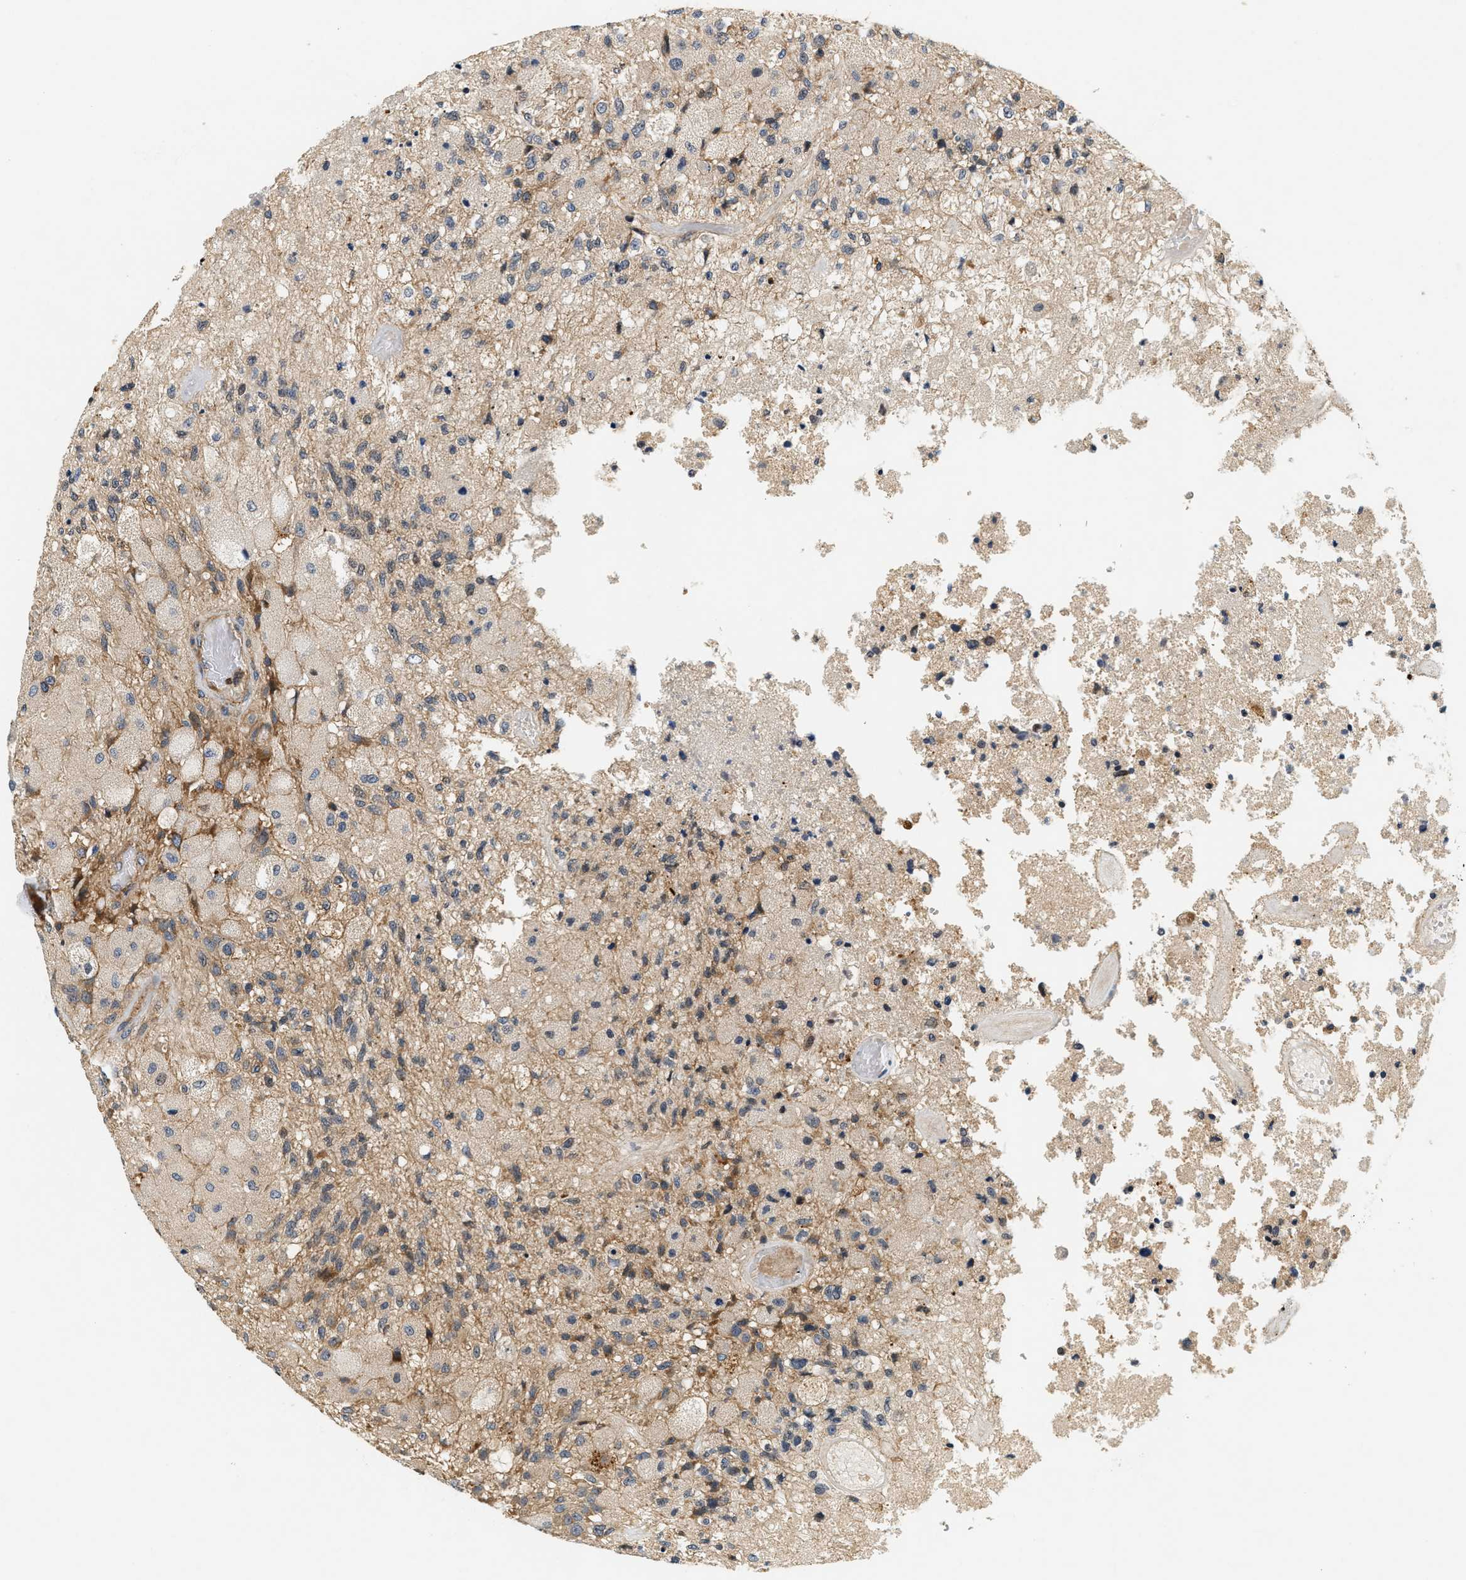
{"staining": {"intensity": "weak", "quantity": "25%-75%", "location": "cytoplasmic/membranous"}, "tissue": "glioma", "cell_type": "Tumor cells", "image_type": "cancer", "snomed": [{"axis": "morphology", "description": "Normal tissue, NOS"}, {"axis": "morphology", "description": "Glioma, malignant, High grade"}, {"axis": "topography", "description": "Cerebral cortex"}], "caption": "Immunohistochemical staining of human malignant glioma (high-grade) exhibits low levels of weak cytoplasmic/membranous positivity in about 25%-75% of tumor cells. (brown staining indicates protein expression, while blue staining denotes nuclei).", "gene": "SAMD9", "patient": {"sex": "male", "age": 77}}